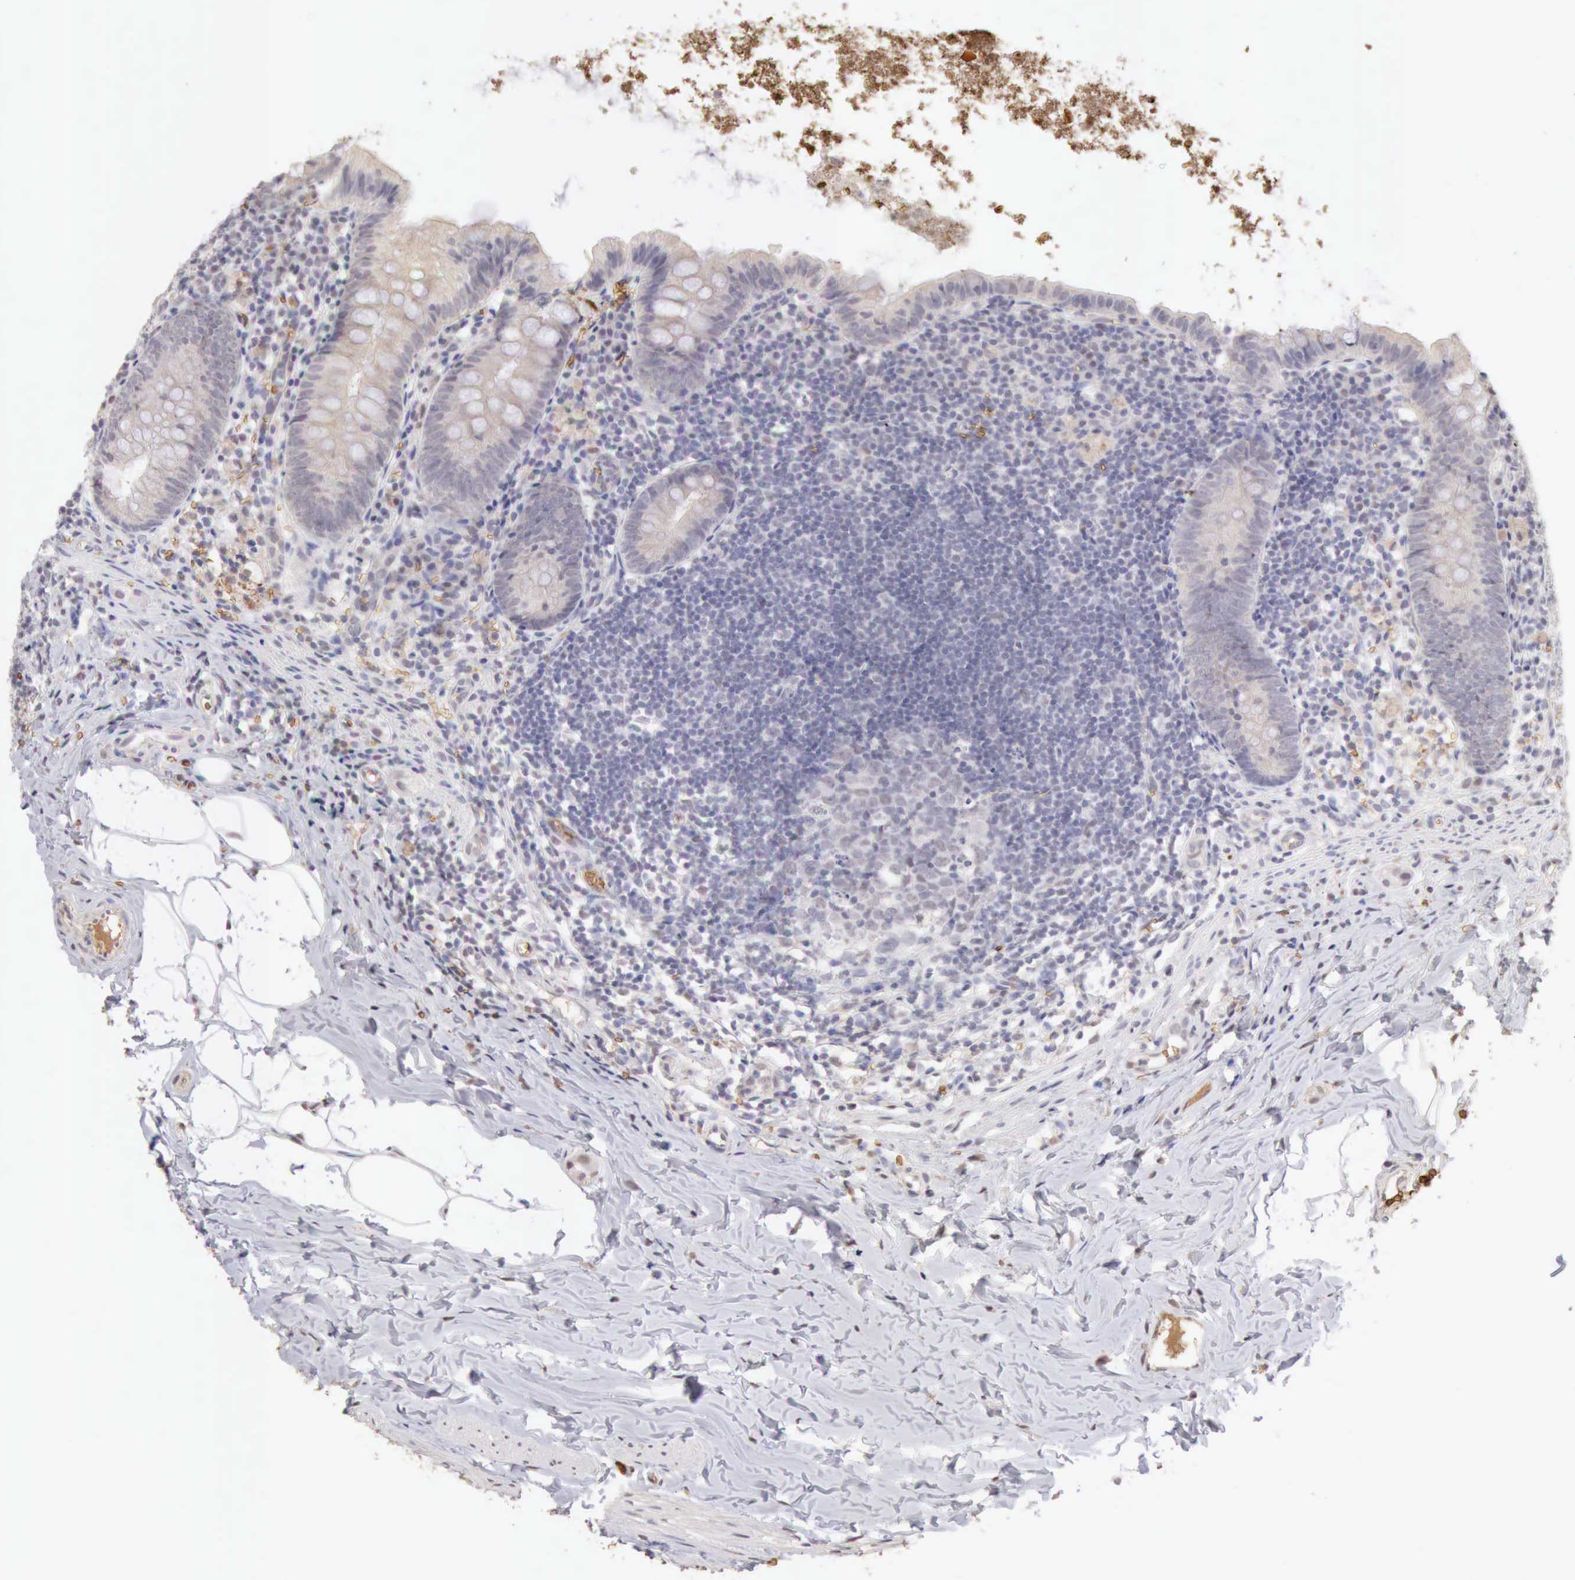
{"staining": {"intensity": "weak", "quantity": "<25%", "location": "cytoplasmic/membranous"}, "tissue": "appendix", "cell_type": "Glandular cells", "image_type": "normal", "snomed": [{"axis": "morphology", "description": "Normal tissue, NOS"}, {"axis": "topography", "description": "Appendix"}], "caption": "Immunohistochemistry (IHC) histopathology image of benign appendix: appendix stained with DAB (3,3'-diaminobenzidine) shows no significant protein staining in glandular cells.", "gene": "CFI", "patient": {"sex": "female", "age": 9}}